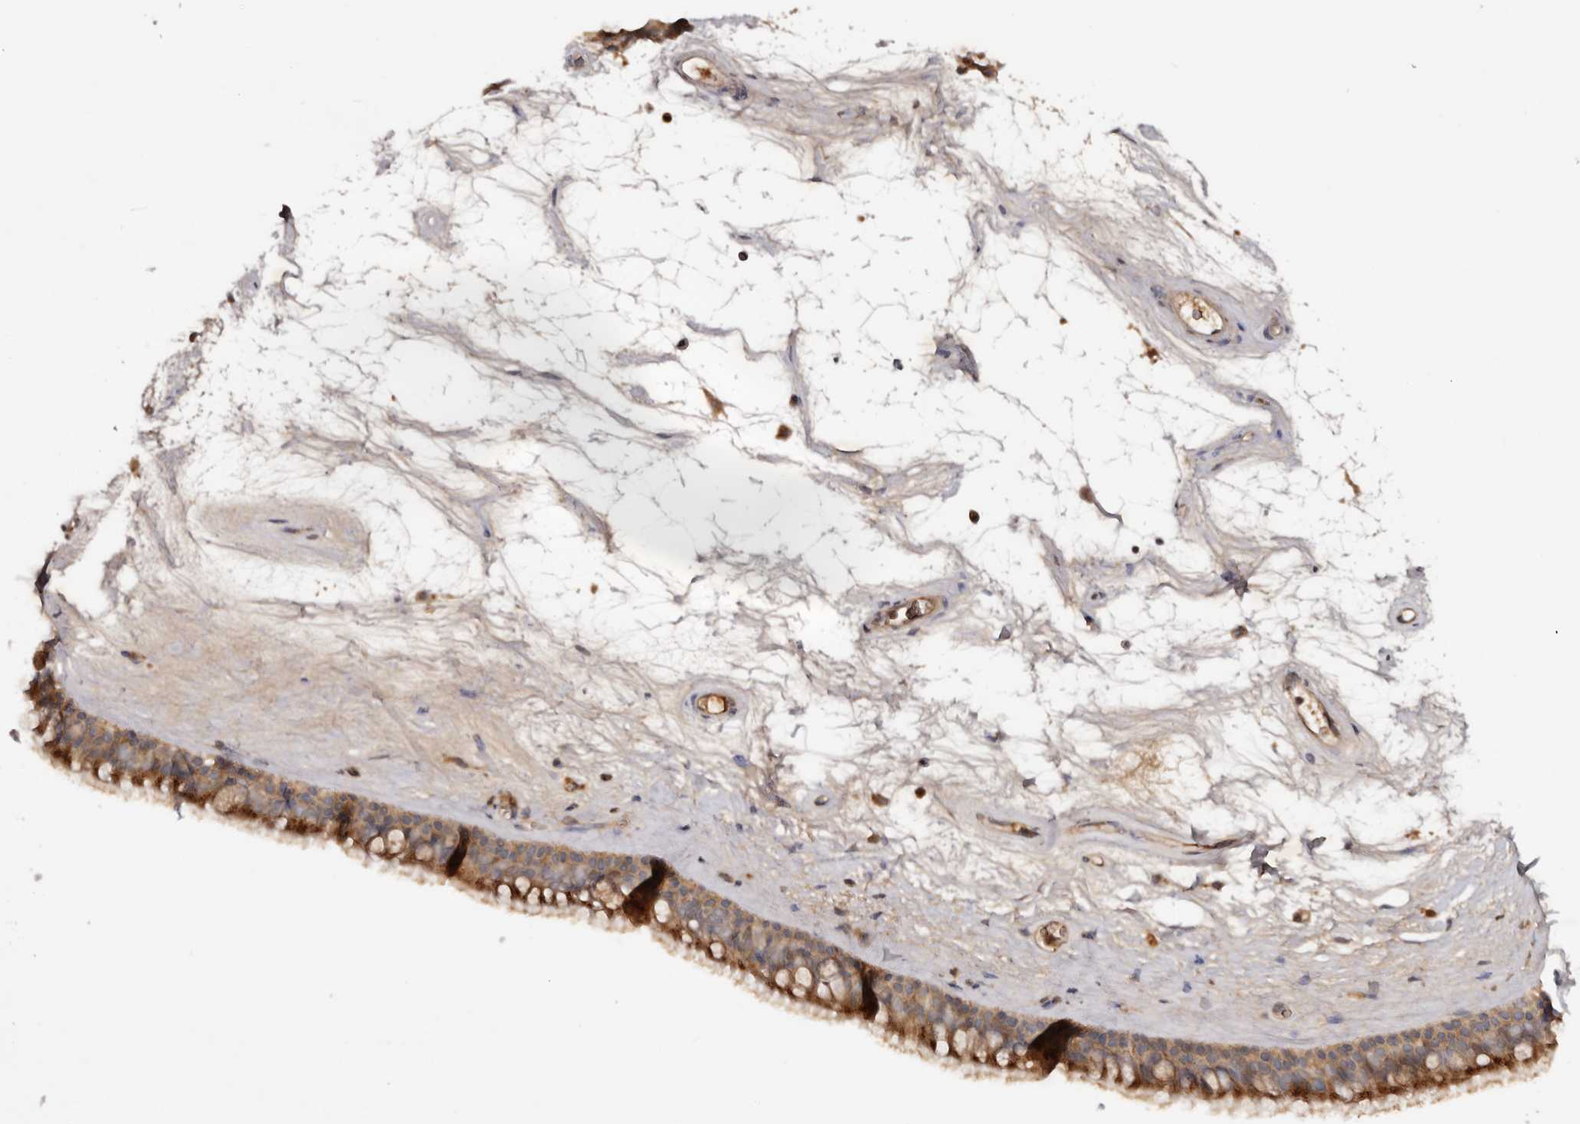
{"staining": {"intensity": "strong", "quantity": ">75%", "location": "cytoplasmic/membranous"}, "tissue": "nasopharynx", "cell_type": "Respiratory epithelial cells", "image_type": "normal", "snomed": [{"axis": "morphology", "description": "Normal tissue, NOS"}, {"axis": "topography", "description": "Nasopharynx"}], "caption": "The image reveals staining of benign nasopharynx, revealing strong cytoplasmic/membranous protein positivity (brown color) within respiratory epithelial cells.", "gene": "PKIB", "patient": {"sex": "male", "age": 64}}